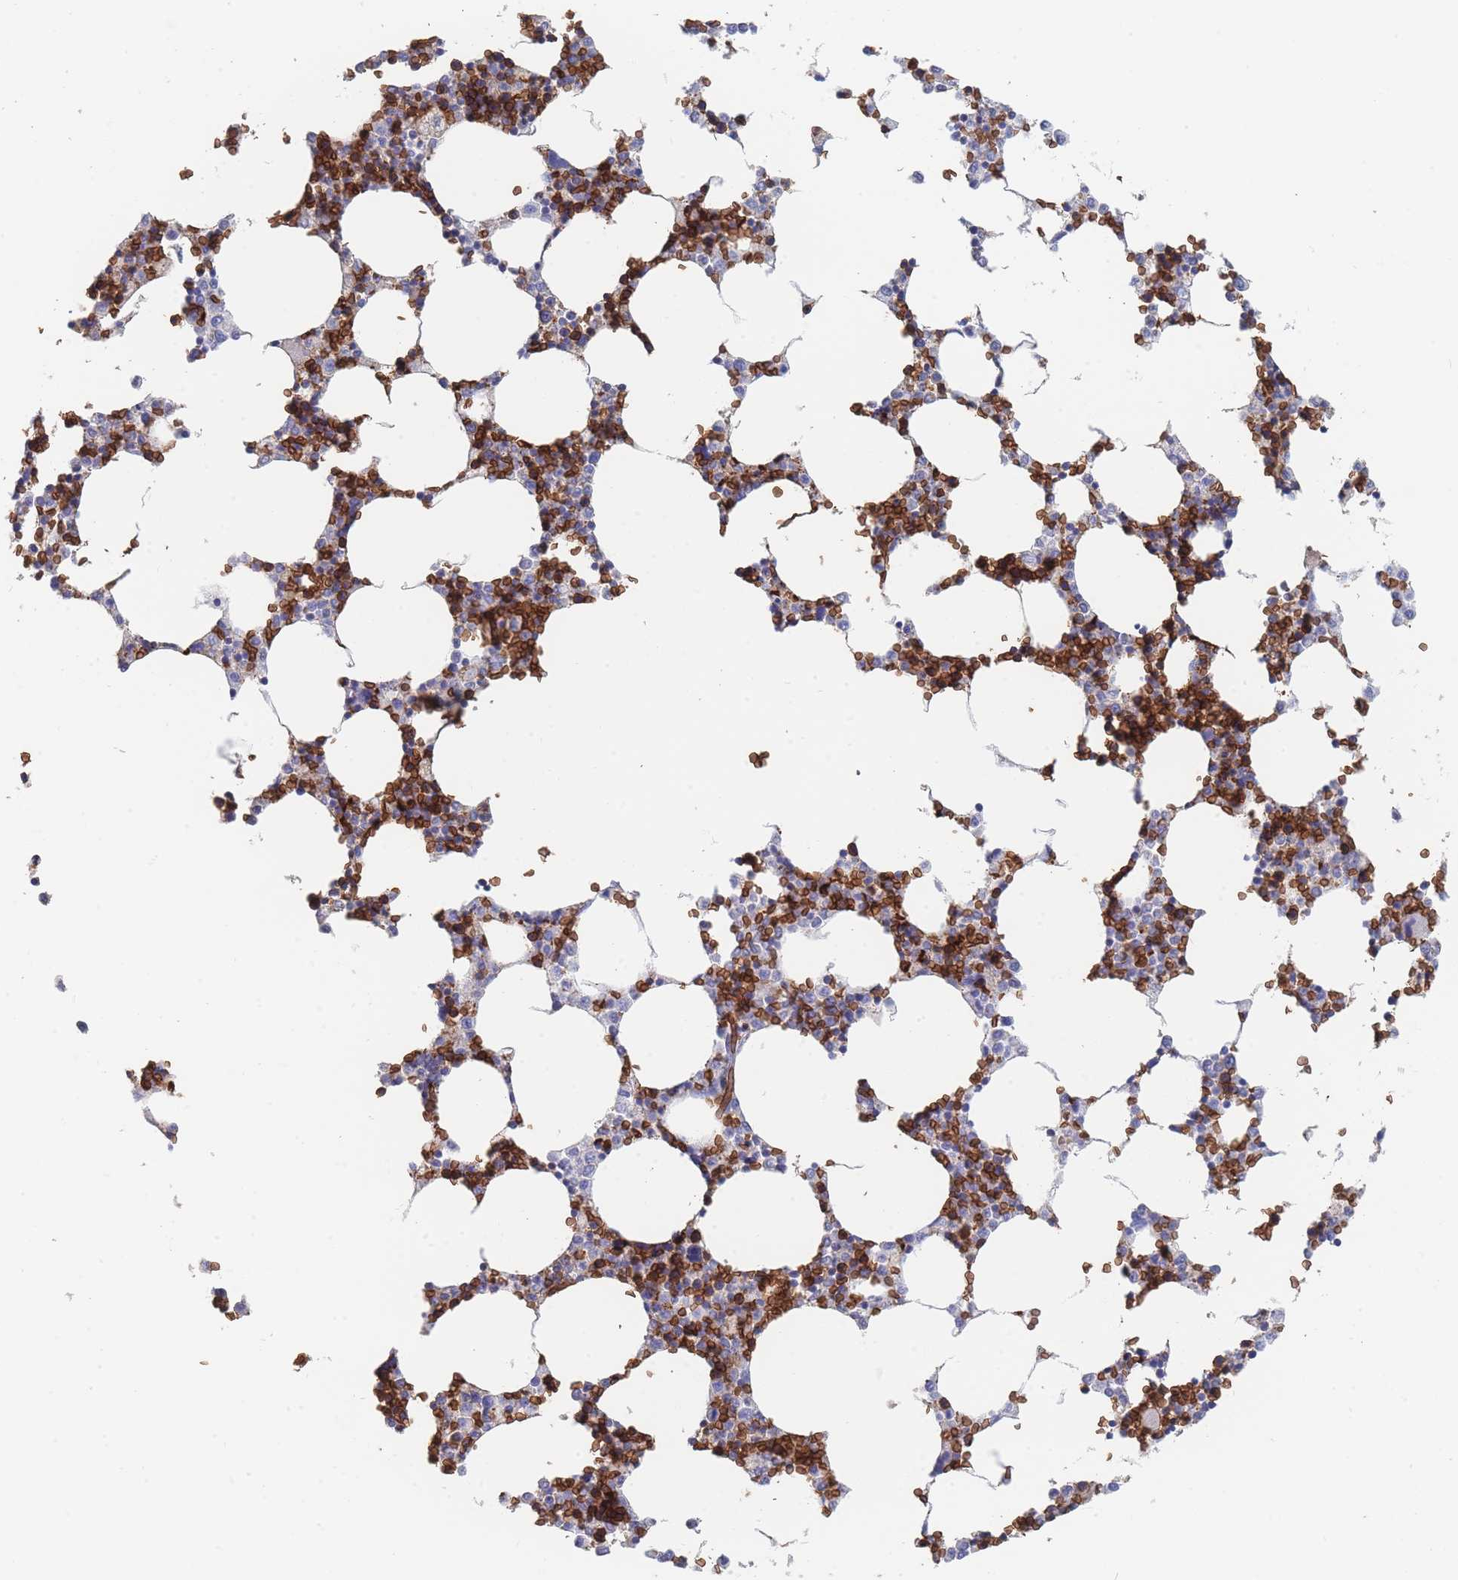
{"staining": {"intensity": "negative", "quantity": "none", "location": "none"}, "tissue": "bone marrow", "cell_type": "Hematopoietic cells", "image_type": "normal", "snomed": [{"axis": "morphology", "description": "Normal tissue, NOS"}, {"axis": "topography", "description": "Bone marrow"}], "caption": "Bone marrow was stained to show a protein in brown. There is no significant staining in hematopoietic cells. Brightfield microscopy of immunohistochemistry stained with DAB (3,3'-diaminobenzidine) (brown) and hematoxylin (blue), captured at high magnification.", "gene": "SLC2A1", "patient": {"sex": "female", "age": 64}}